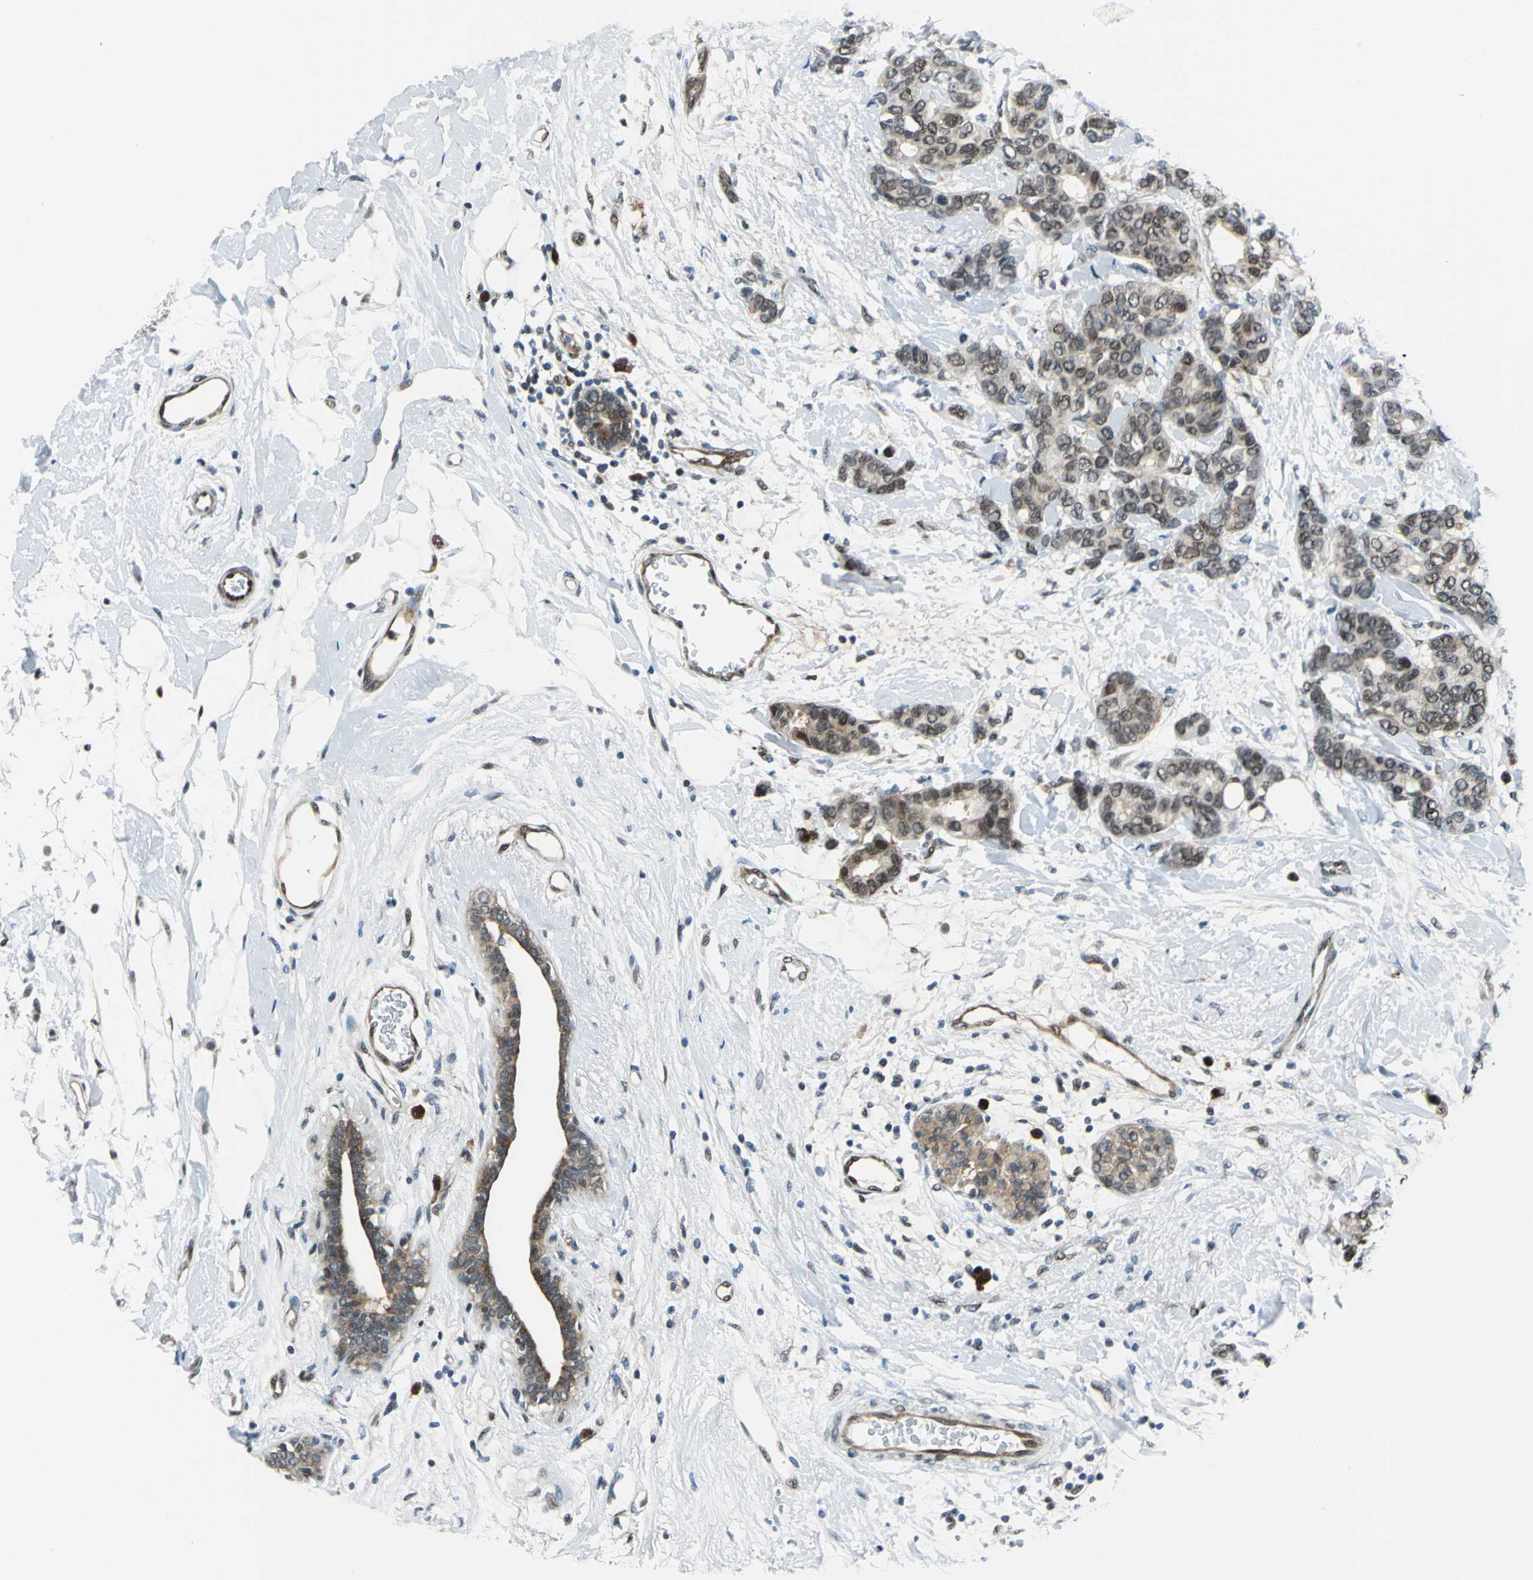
{"staining": {"intensity": "moderate", "quantity": "25%-75%", "location": "cytoplasmic/membranous,nuclear"}, "tissue": "breast cancer", "cell_type": "Tumor cells", "image_type": "cancer", "snomed": [{"axis": "morphology", "description": "Duct carcinoma"}, {"axis": "topography", "description": "Breast"}], "caption": "Brown immunohistochemical staining in infiltrating ductal carcinoma (breast) exhibits moderate cytoplasmic/membranous and nuclear expression in approximately 25%-75% of tumor cells.", "gene": "POLR3K", "patient": {"sex": "female", "age": 87}}